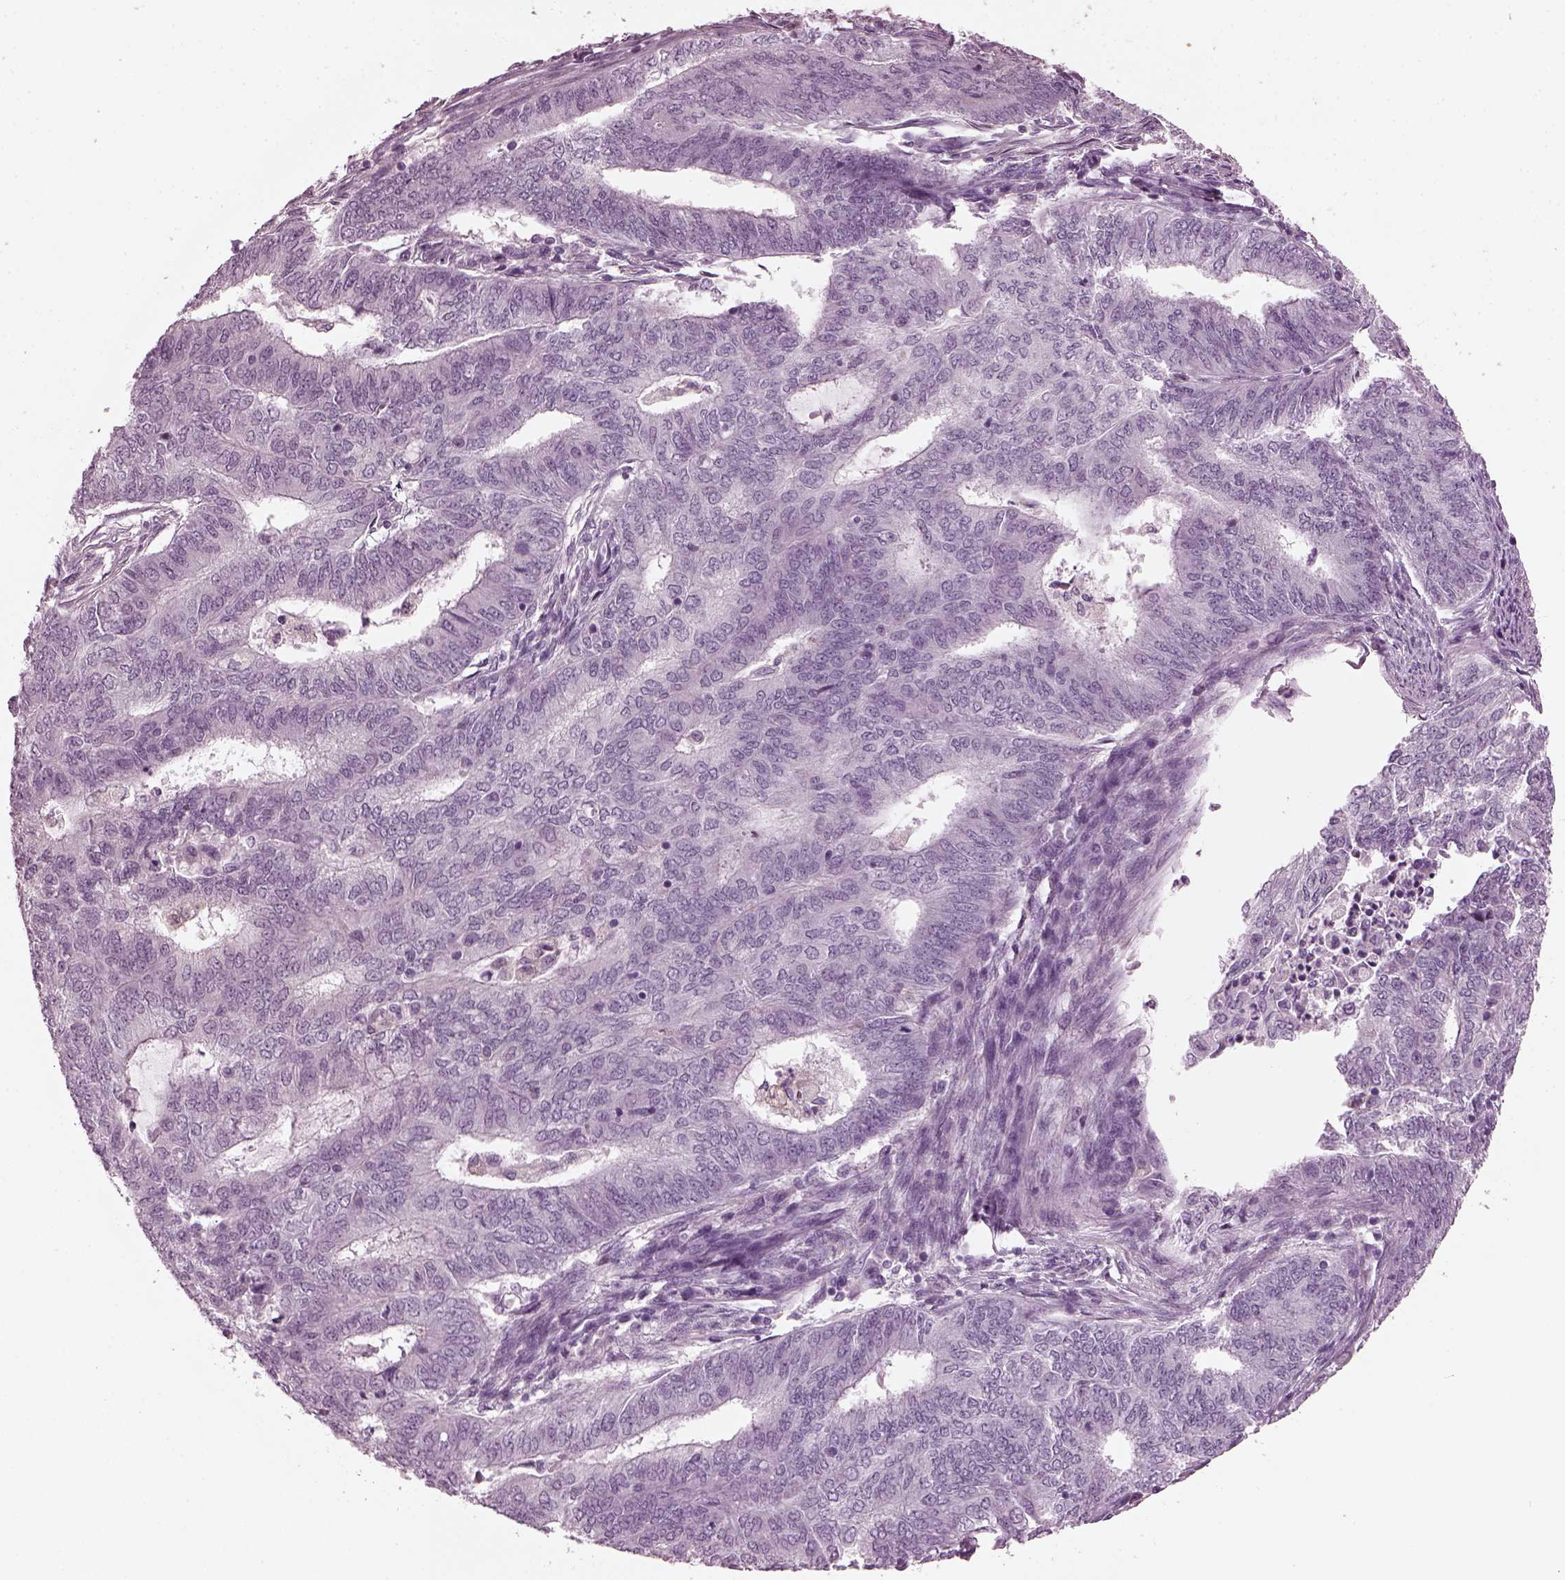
{"staining": {"intensity": "negative", "quantity": "none", "location": "none"}, "tissue": "endometrial cancer", "cell_type": "Tumor cells", "image_type": "cancer", "snomed": [{"axis": "morphology", "description": "Adenocarcinoma, NOS"}, {"axis": "topography", "description": "Endometrium"}], "caption": "Adenocarcinoma (endometrial) was stained to show a protein in brown. There is no significant positivity in tumor cells.", "gene": "SLC6A17", "patient": {"sex": "female", "age": 62}}